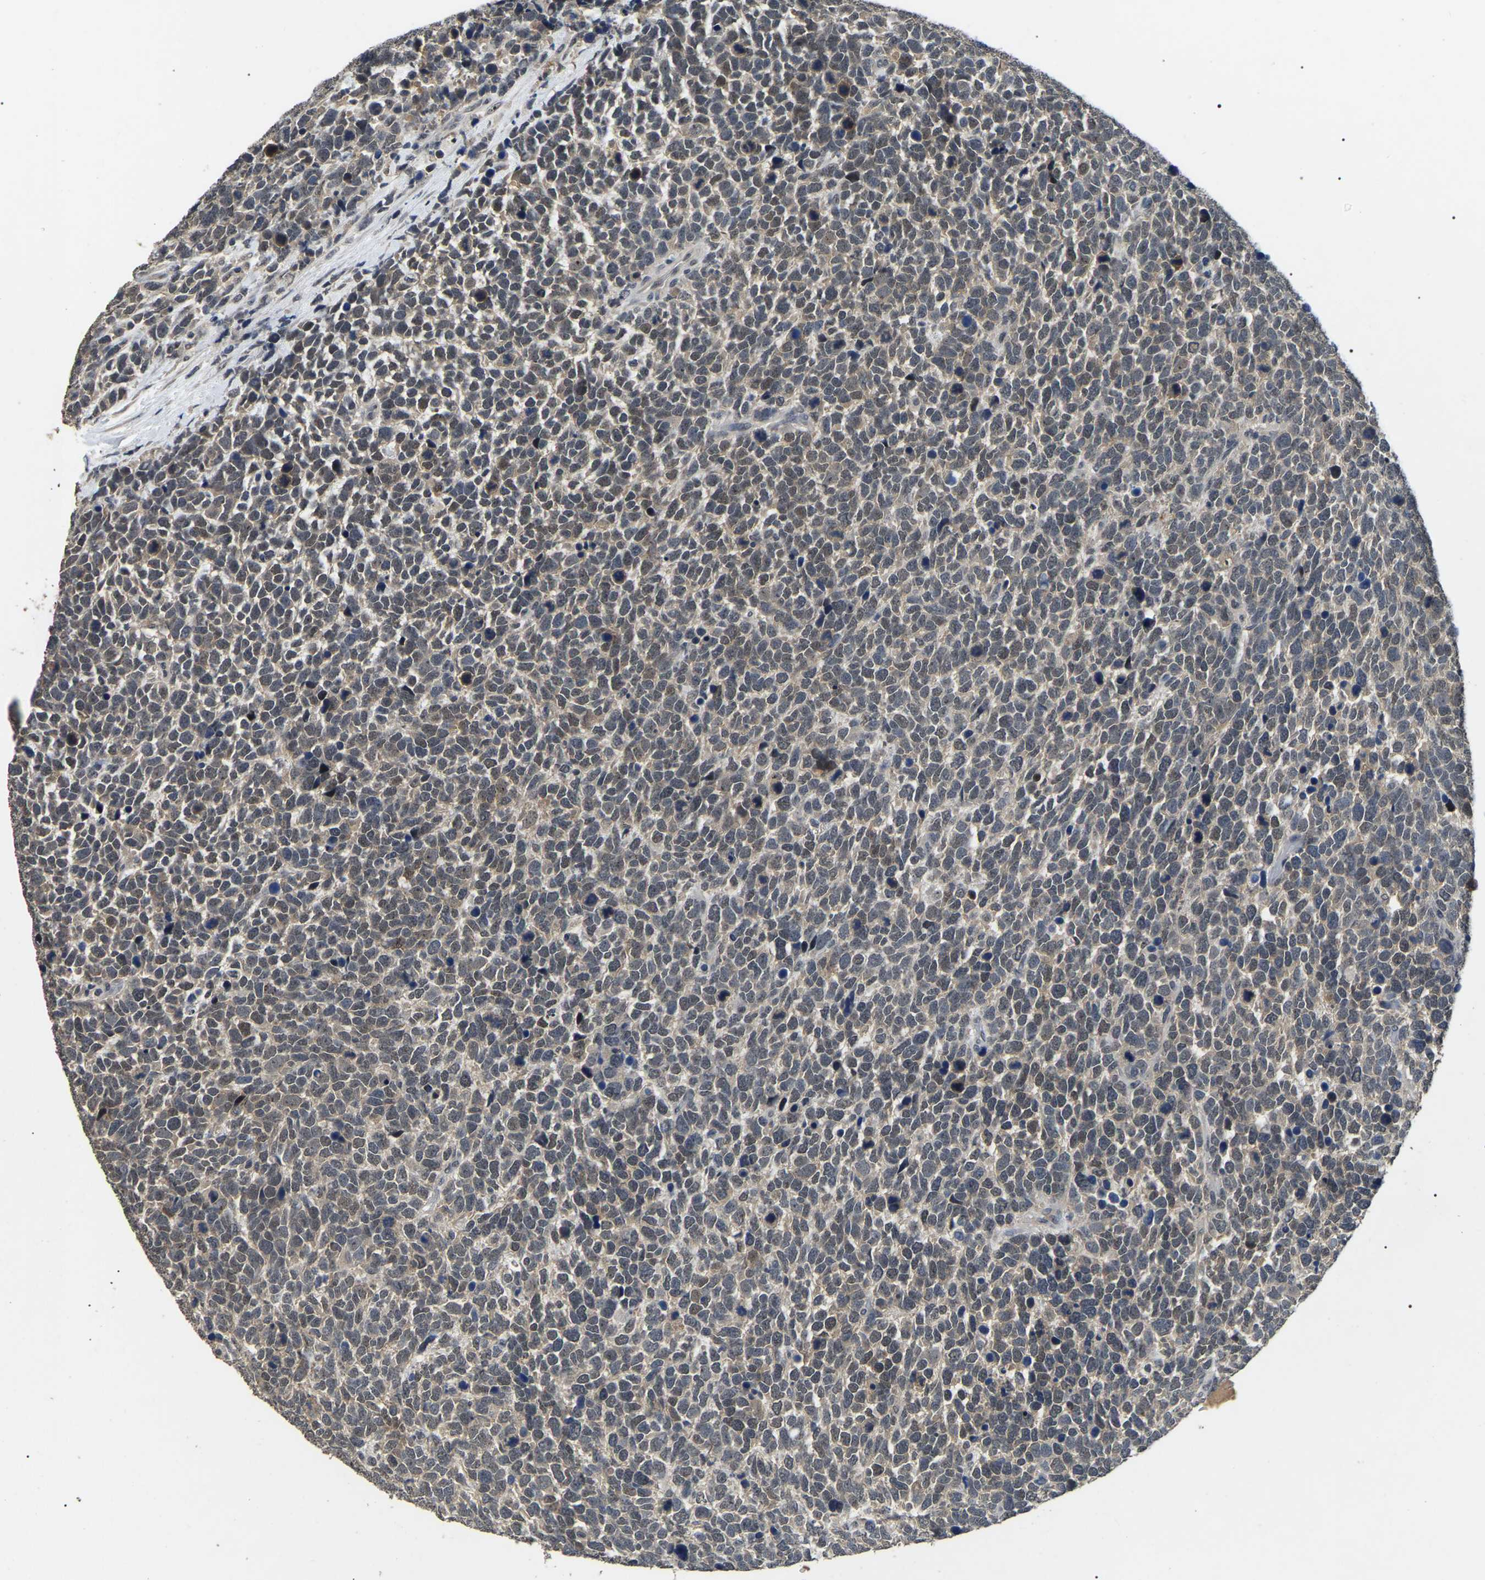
{"staining": {"intensity": "weak", "quantity": "25%-75%", "location": "nuclear"}, "tissue": "urothelial cancer", "cell_type": "Tumor cells", "image_type": "cancer", "snomed": [{"axis": "morphology", "description": "Urothelial carcinoma, High grade"}, {"axis": "topography", "description": "Urinary bladder"}], "caption": "Immunohistochemical staining of human urothelial cancer exhibits low levels of weak nuclear expression in approximately 25%-75% of tumor cells.", "gene": "PPM1E", "patient": {"sex": "female", "age": 82}}